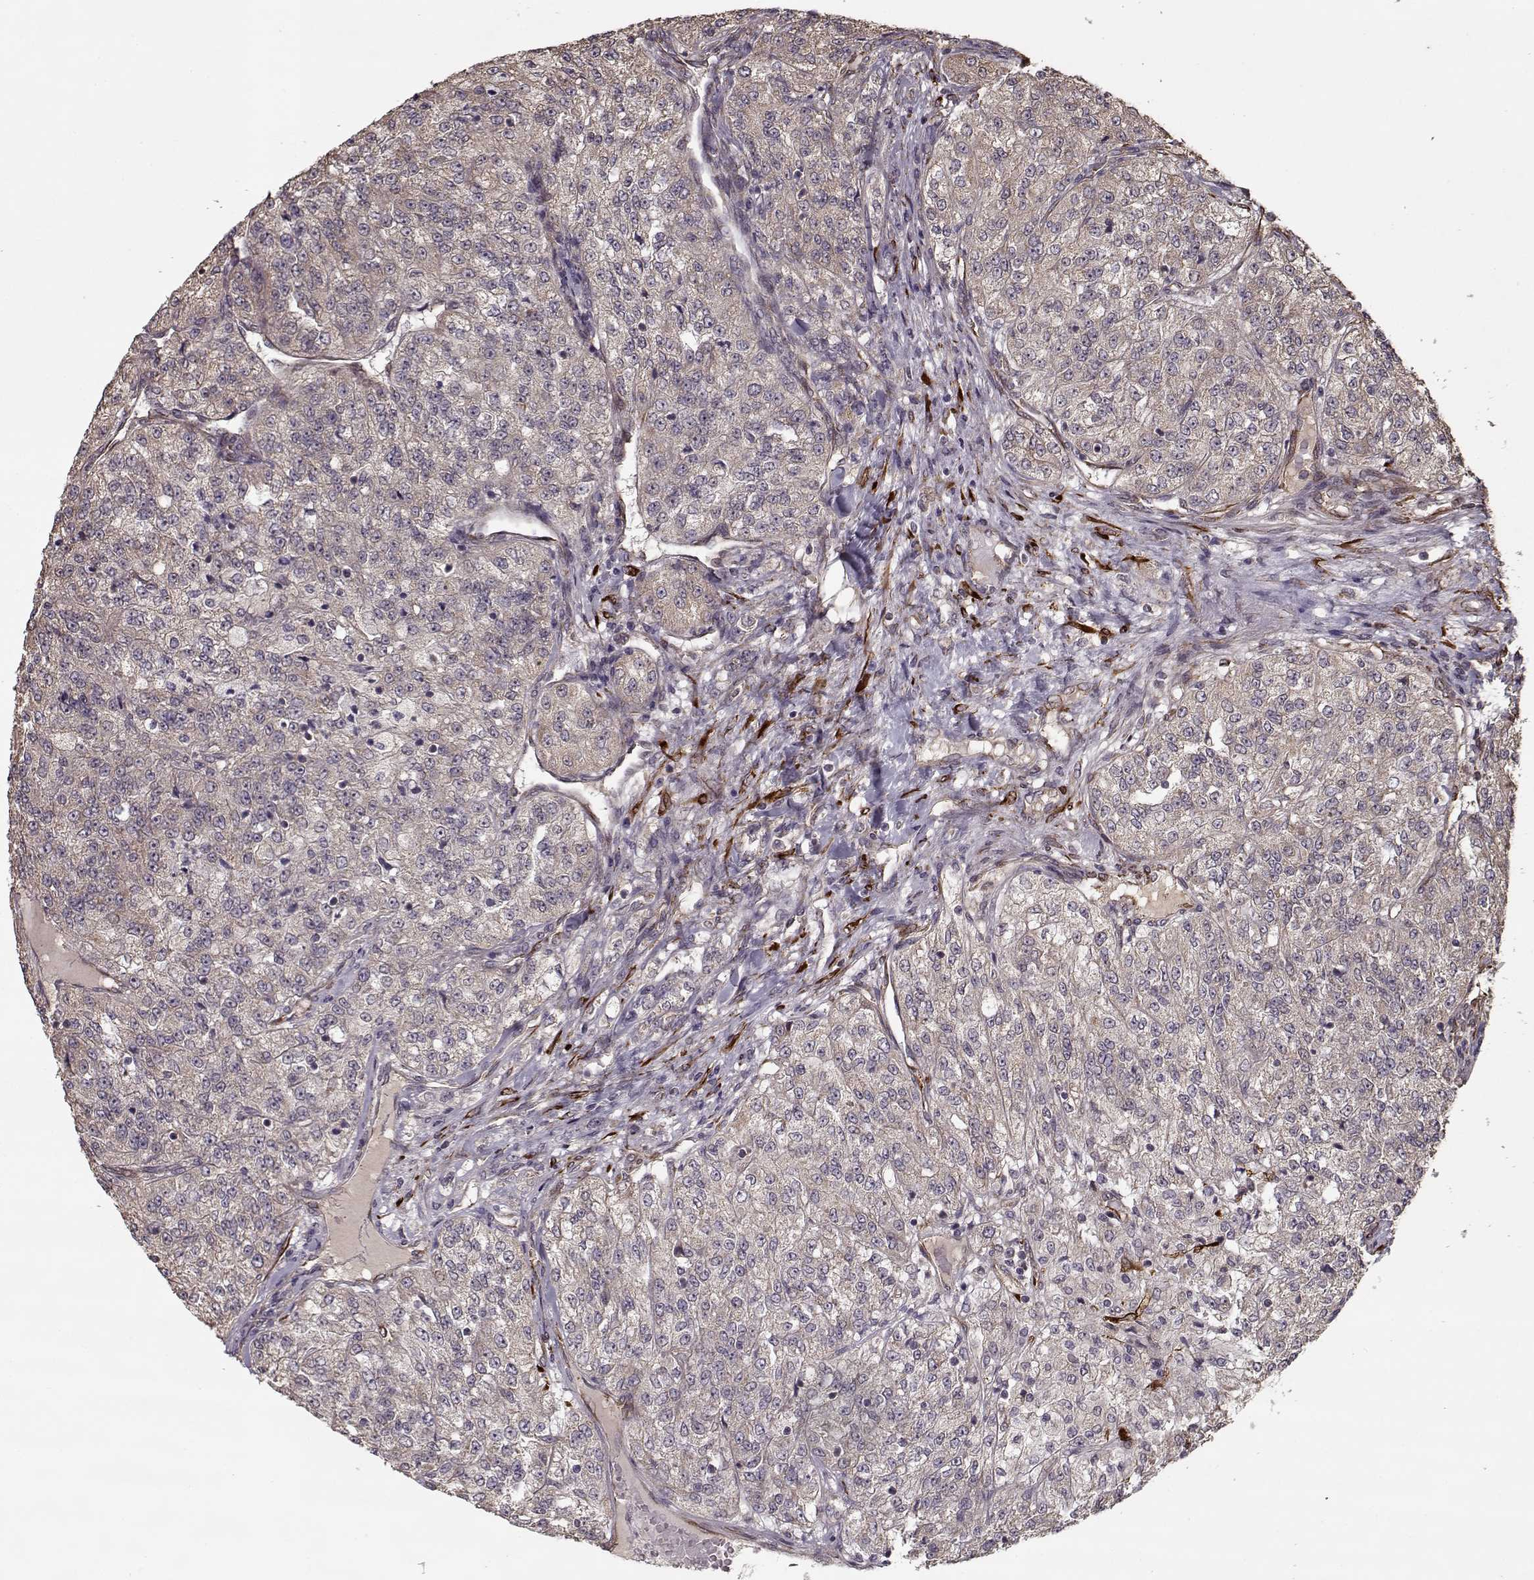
{"staining": {"intensity": "weak", "quantity": ">75%", "location": "cytoplasmic/membranous"}, "tissue": "renal cancer", "cell_type": "Tumor cells", "image_type": "cancer", "snomed": [{"axis": "morphology", "description": "Adenocarcinoma, NOS"}, {"axis": "topography", "description": "Kidney"}], "caption": "Adenocarcinoma (renal) tissue shows weak cytoplasmic/membranous positivity in approximately >75% of tumor cells, visualized by immunohistochemistry.", "gene": "IMMP1L", "patient": {"sex": "female", "age": 63}}